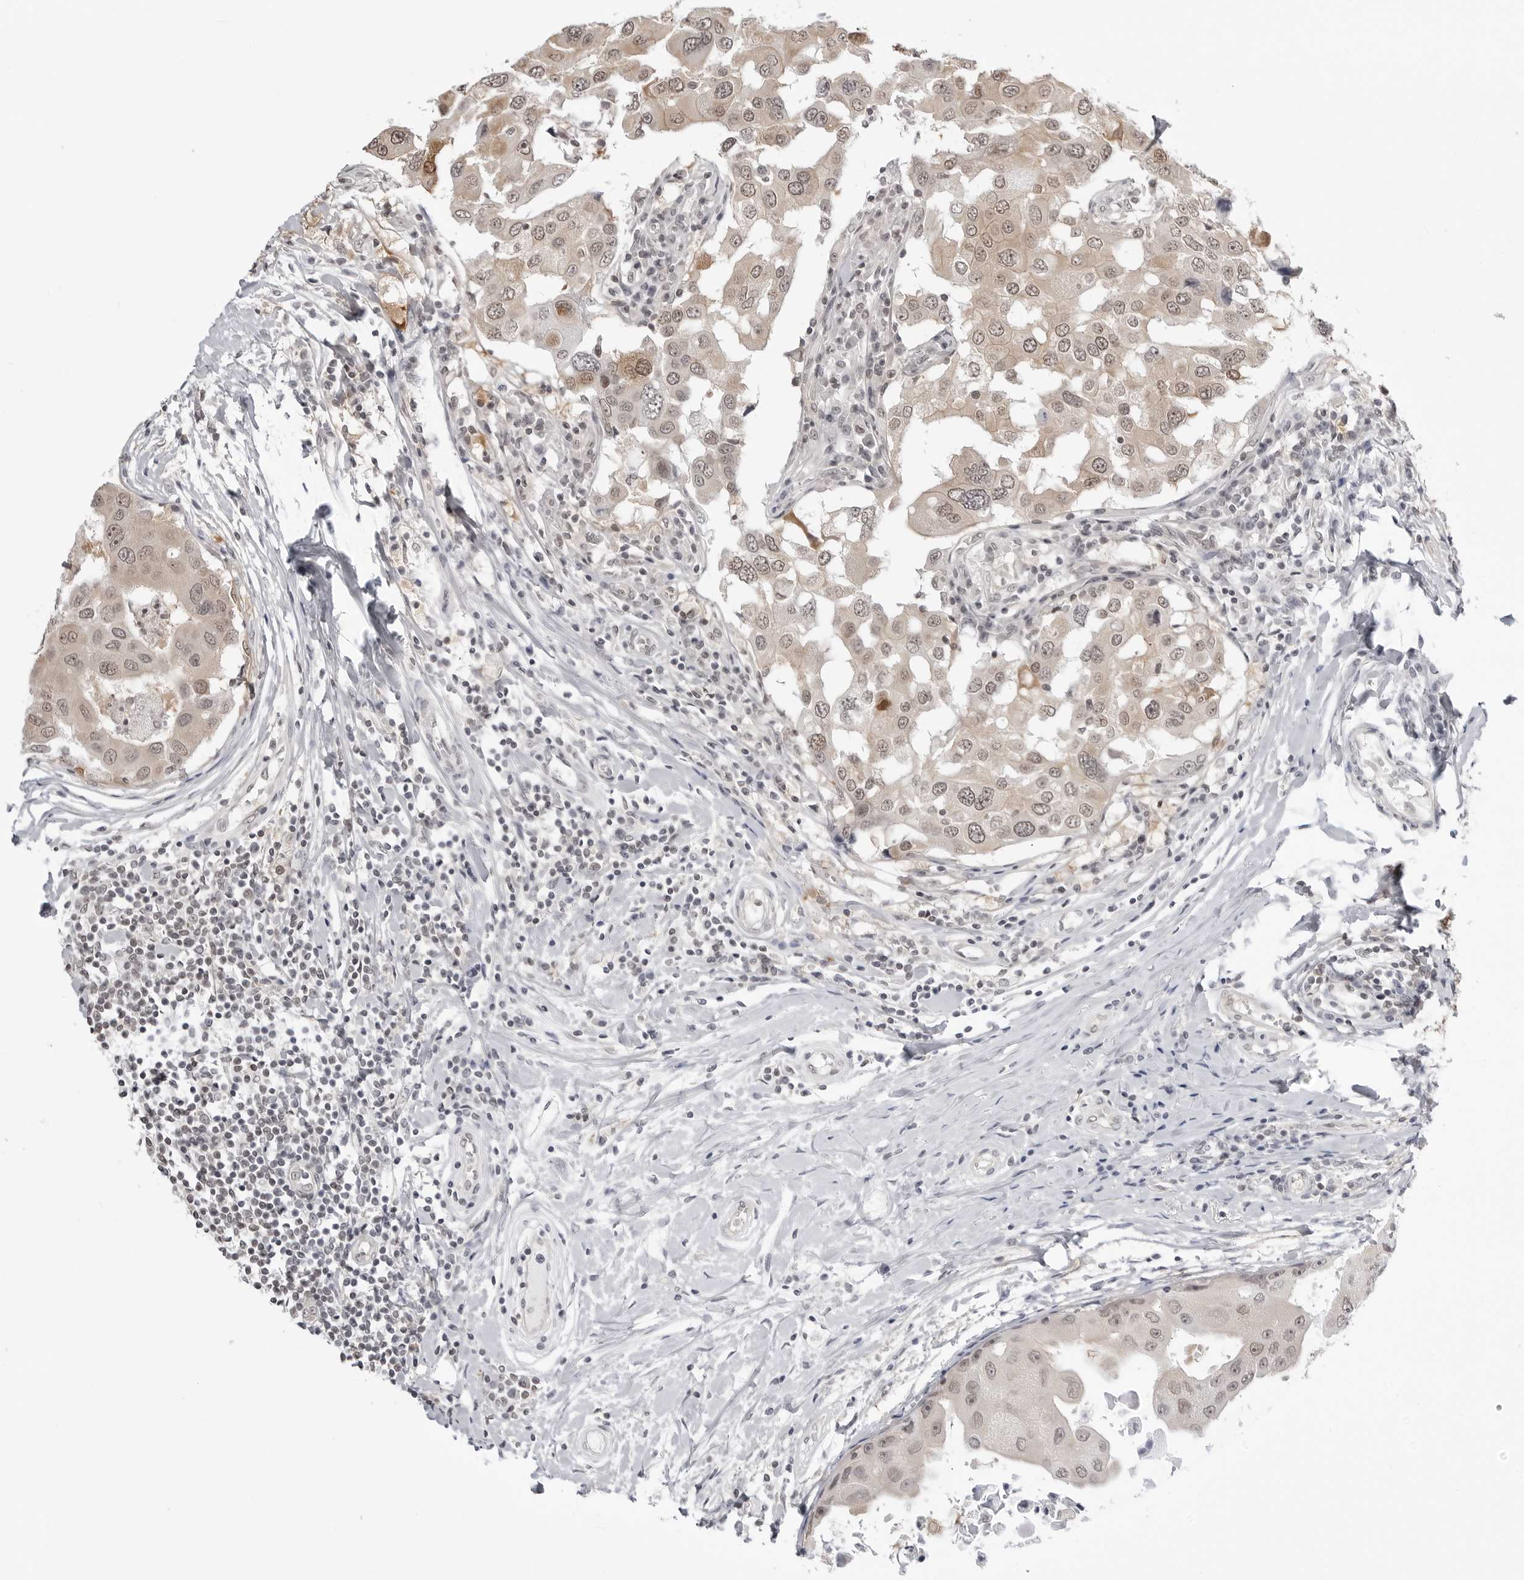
{"staining": {"intensity": "weak", "quantity": ">75%", "location": "cytoplasmic/membranous,nuclear"}, "tissue": "breast cancer", "cell_type": "Tumor cells", "image_type": "cancer", "snomed": [{"axis": "morphology", "description": "Duct carcinoma"}, {"axis": "topography", "description": "Breast"}], "caption": "High-magnification brightfield microscopy of breast intraductal carcinoma stained with DAB (brown) and counterstained with hematoxylin (blue). tumor cells exhibit weak cytoplasmic/membranous and nuclear positivity is seen in about>75% of cells.", "gene": "YWHAG", "patient": {"sex": "female", "age": 27}}